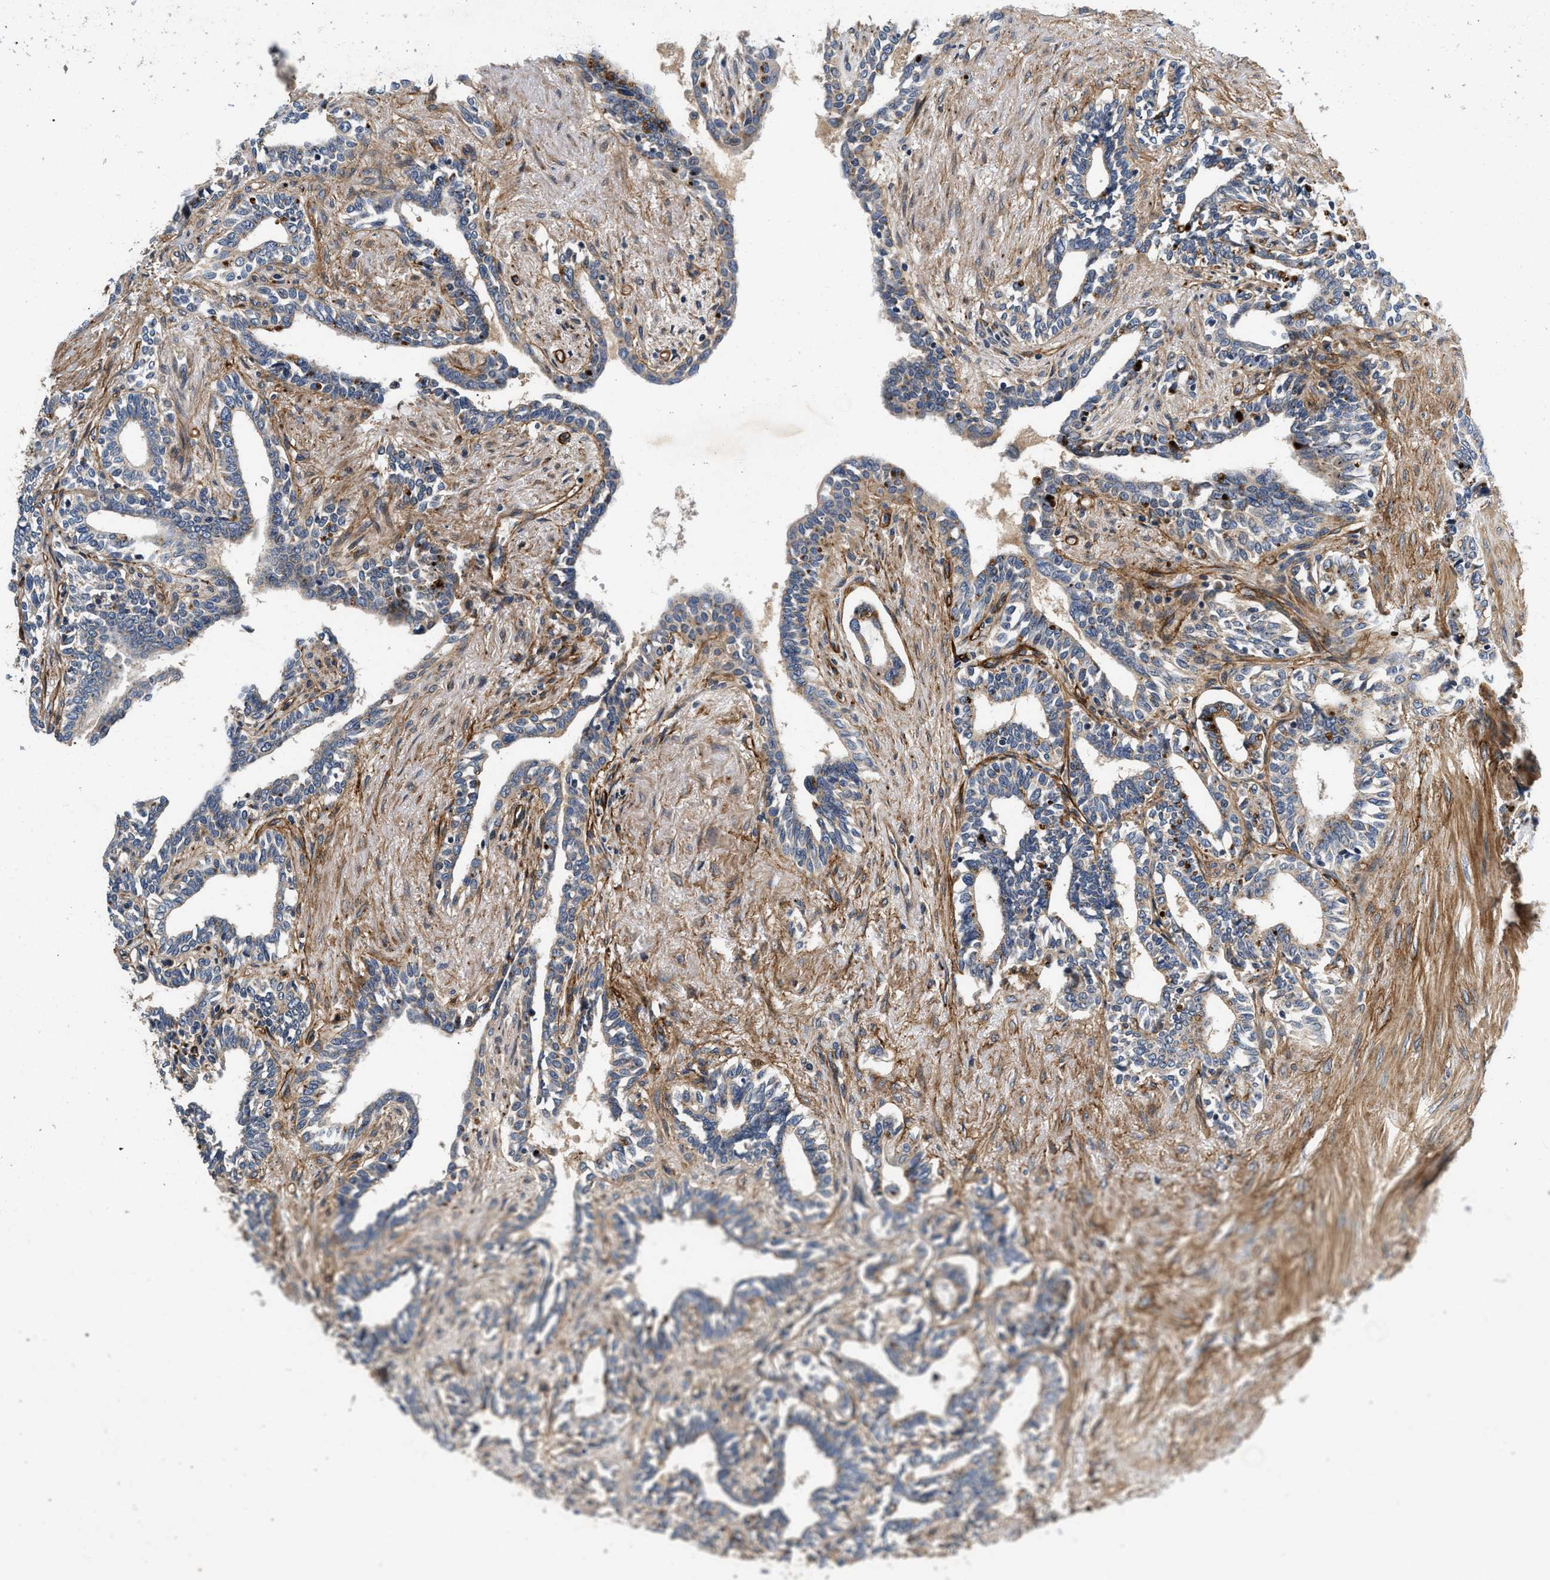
{"staining": {"intensity": "moderate", "quantity": "25%-75%", "location": "cytoplasmic/membranous"}, "tissue": "seminal vesicle", "cell_type": "Glandular cells", "image_type": "normal", "snomed": [{"axis": "morphology", "description": "Normal tissue, NOS"}, {"axis": "morphology", "description": "Adenocarcinoma, High grade"}, {"axis": "topography", "description": "Prostate"}, {"axis": "topography", "description": "Seminal veicle"}], "caption": "Moderate cytoplasmic/membranous protein staining is seen in approximately 25%-75% of glandular cells in seminal vesicle. The staining was performed using DAB (3,3'-diaminobenzidine), with brown indicating positive protein expression. Nuclei are stained blue with hematoxylin.", "gene": "NME6", "patient": {"sex": "male", "age": 55}}